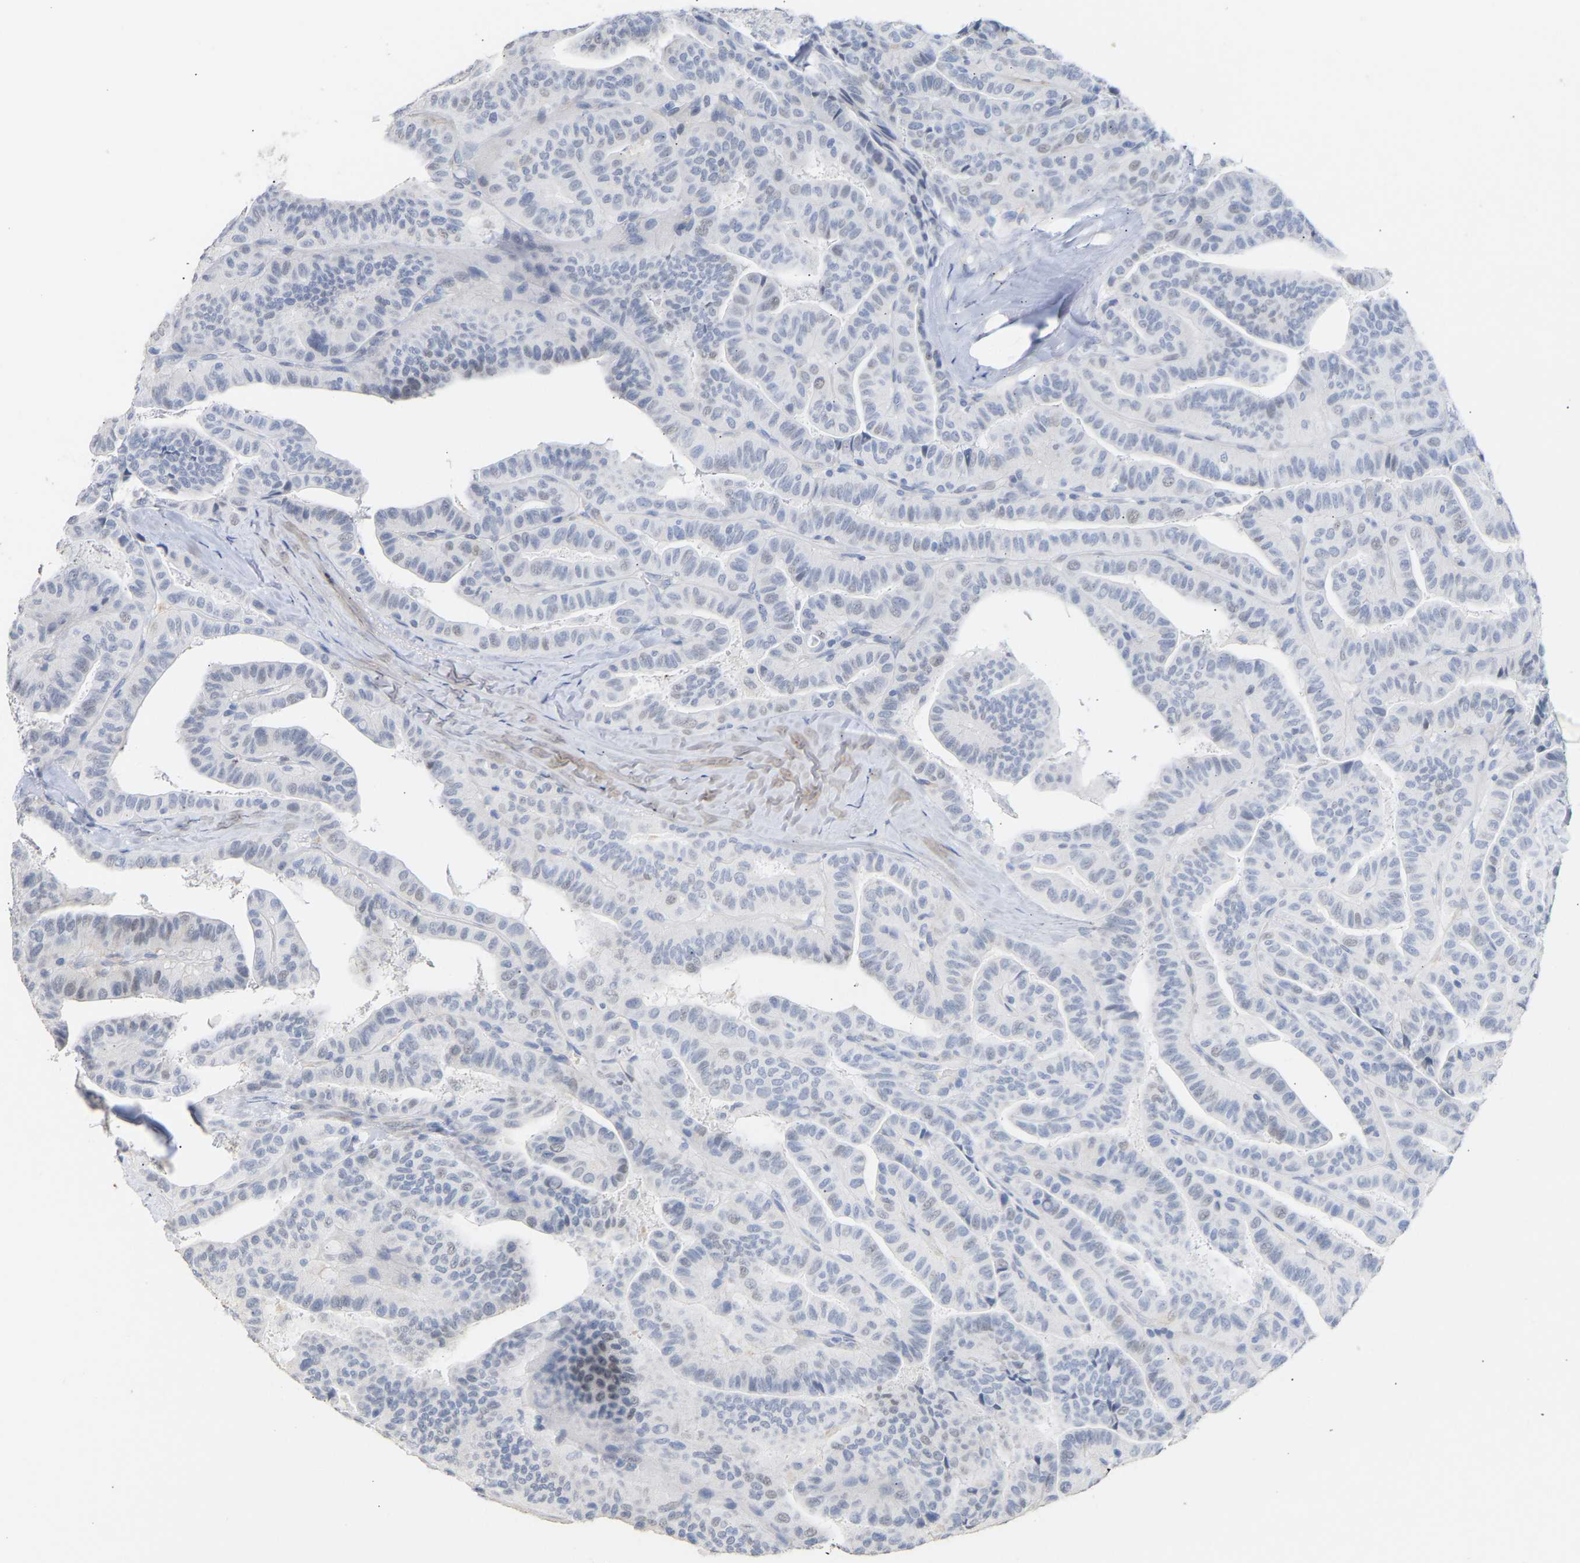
{"staining": {"intensity": "weak", "quantity": "<25%", "location": "nuclear"}, "tissue": "thyroid cancer", "cell_type": "Tumor cells", "image_type": "cancer", "snomed": [{"axis": "morphology", "description": "Papillary adenocarcinoma, NOS"}, {"axis": "topography", "description": "Thyroid gland"}], "caption": "Immunohistochemistry (IHC) image of papillary adenocarcinoma (thyroid) stained for a protein (brown), which displays no staining in tumor cells.", "gene": "AMPH", "patient": {"sex": "male", "age": 77}}